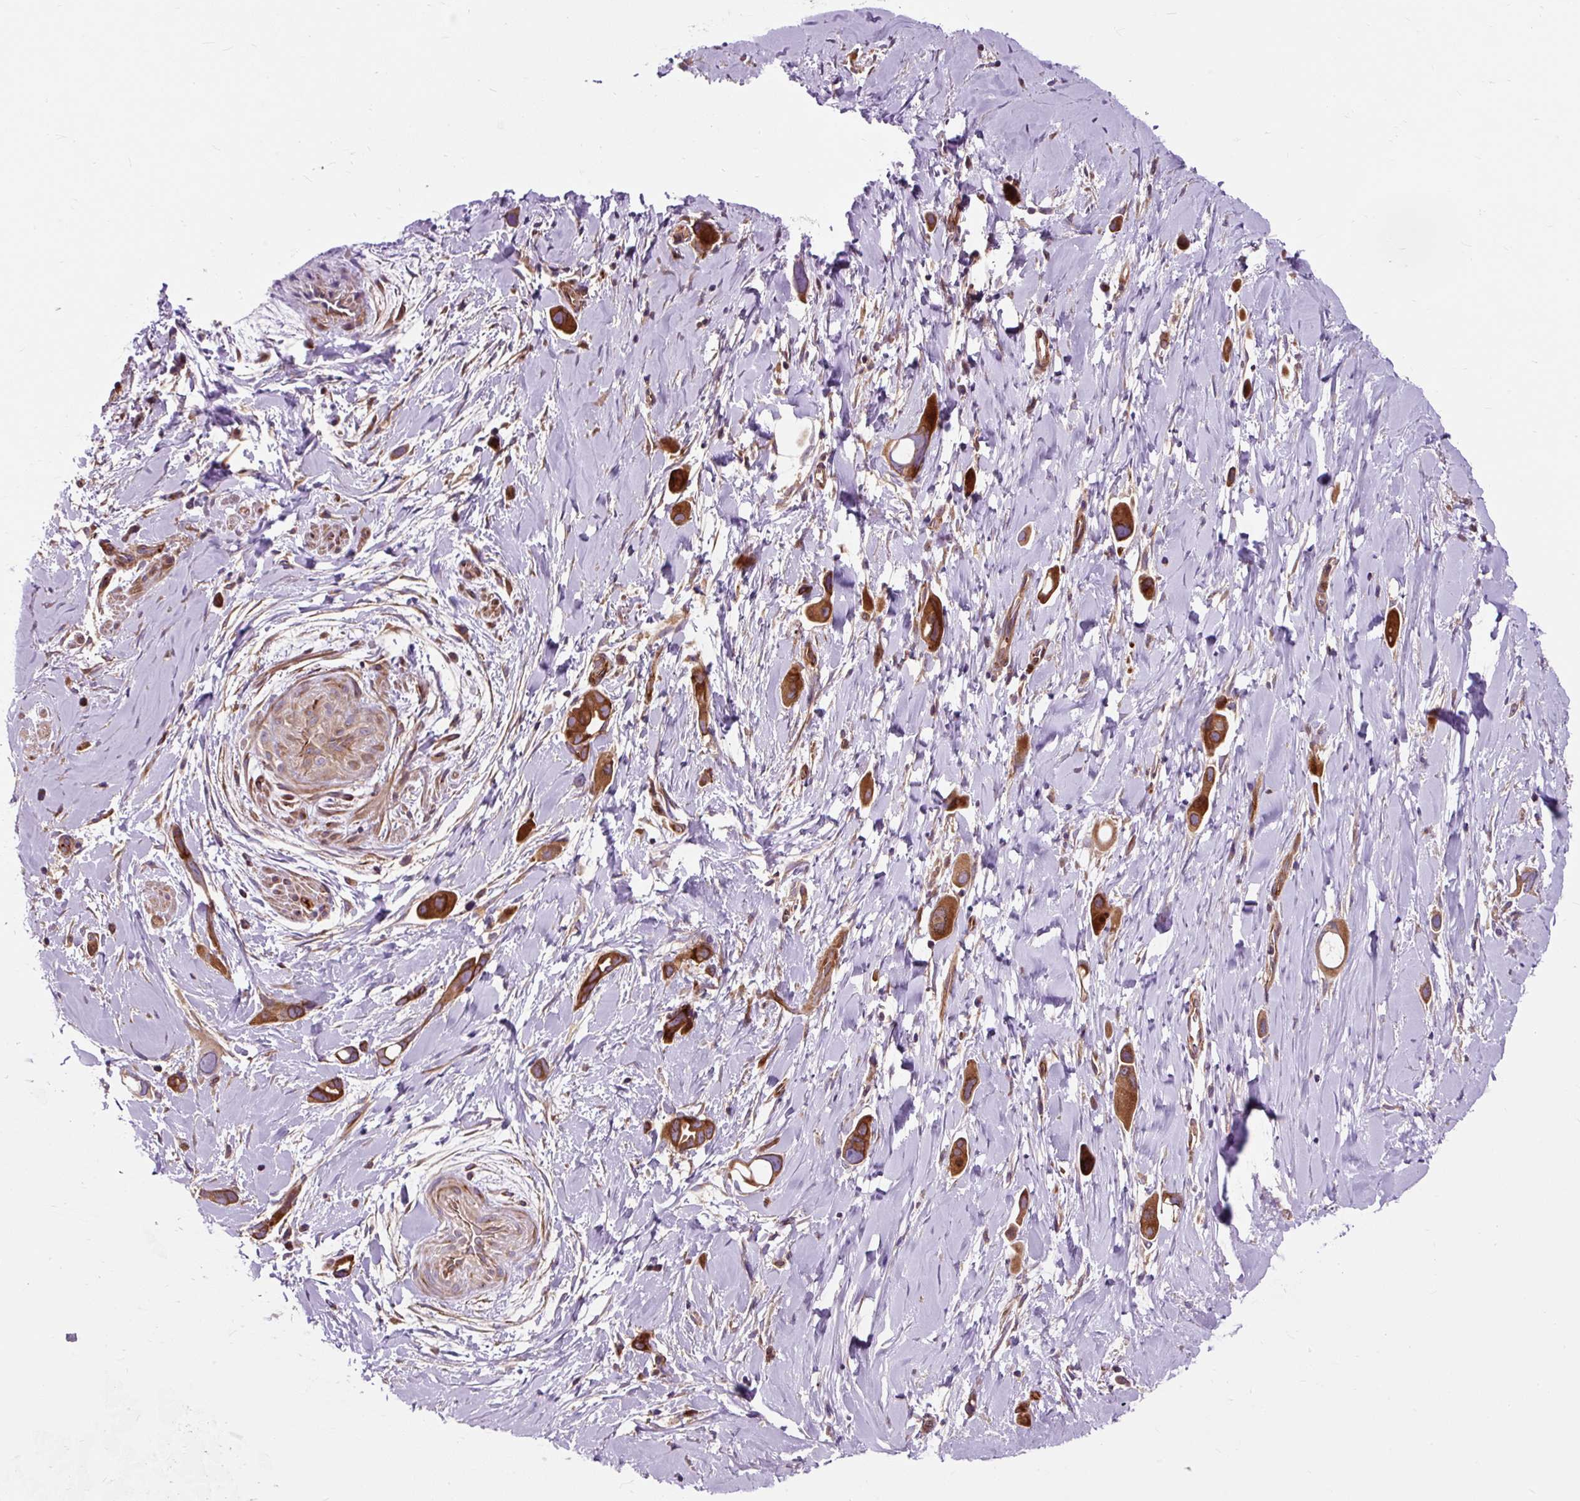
{"staining": {"intensity": "strong", "quantity": ">75%", "location": "cytoplasmic/membranous"}, "tissue": "lung cancer", "cell_type": "Tumor cells", "image_type": "cancer", "snomed": [{"axis": "morphology", "description": "Adenocarcinoma, NOS"}, {"axis": "topography", "description": "Lung"}], "caption": "Strong cytoplasmic/membranous expression is identified in approximately >75% of tumor cells in lung adenocarcinoma.", "gene": "PCDHGB3", "patient": {"sex": "male", "age": 76}}